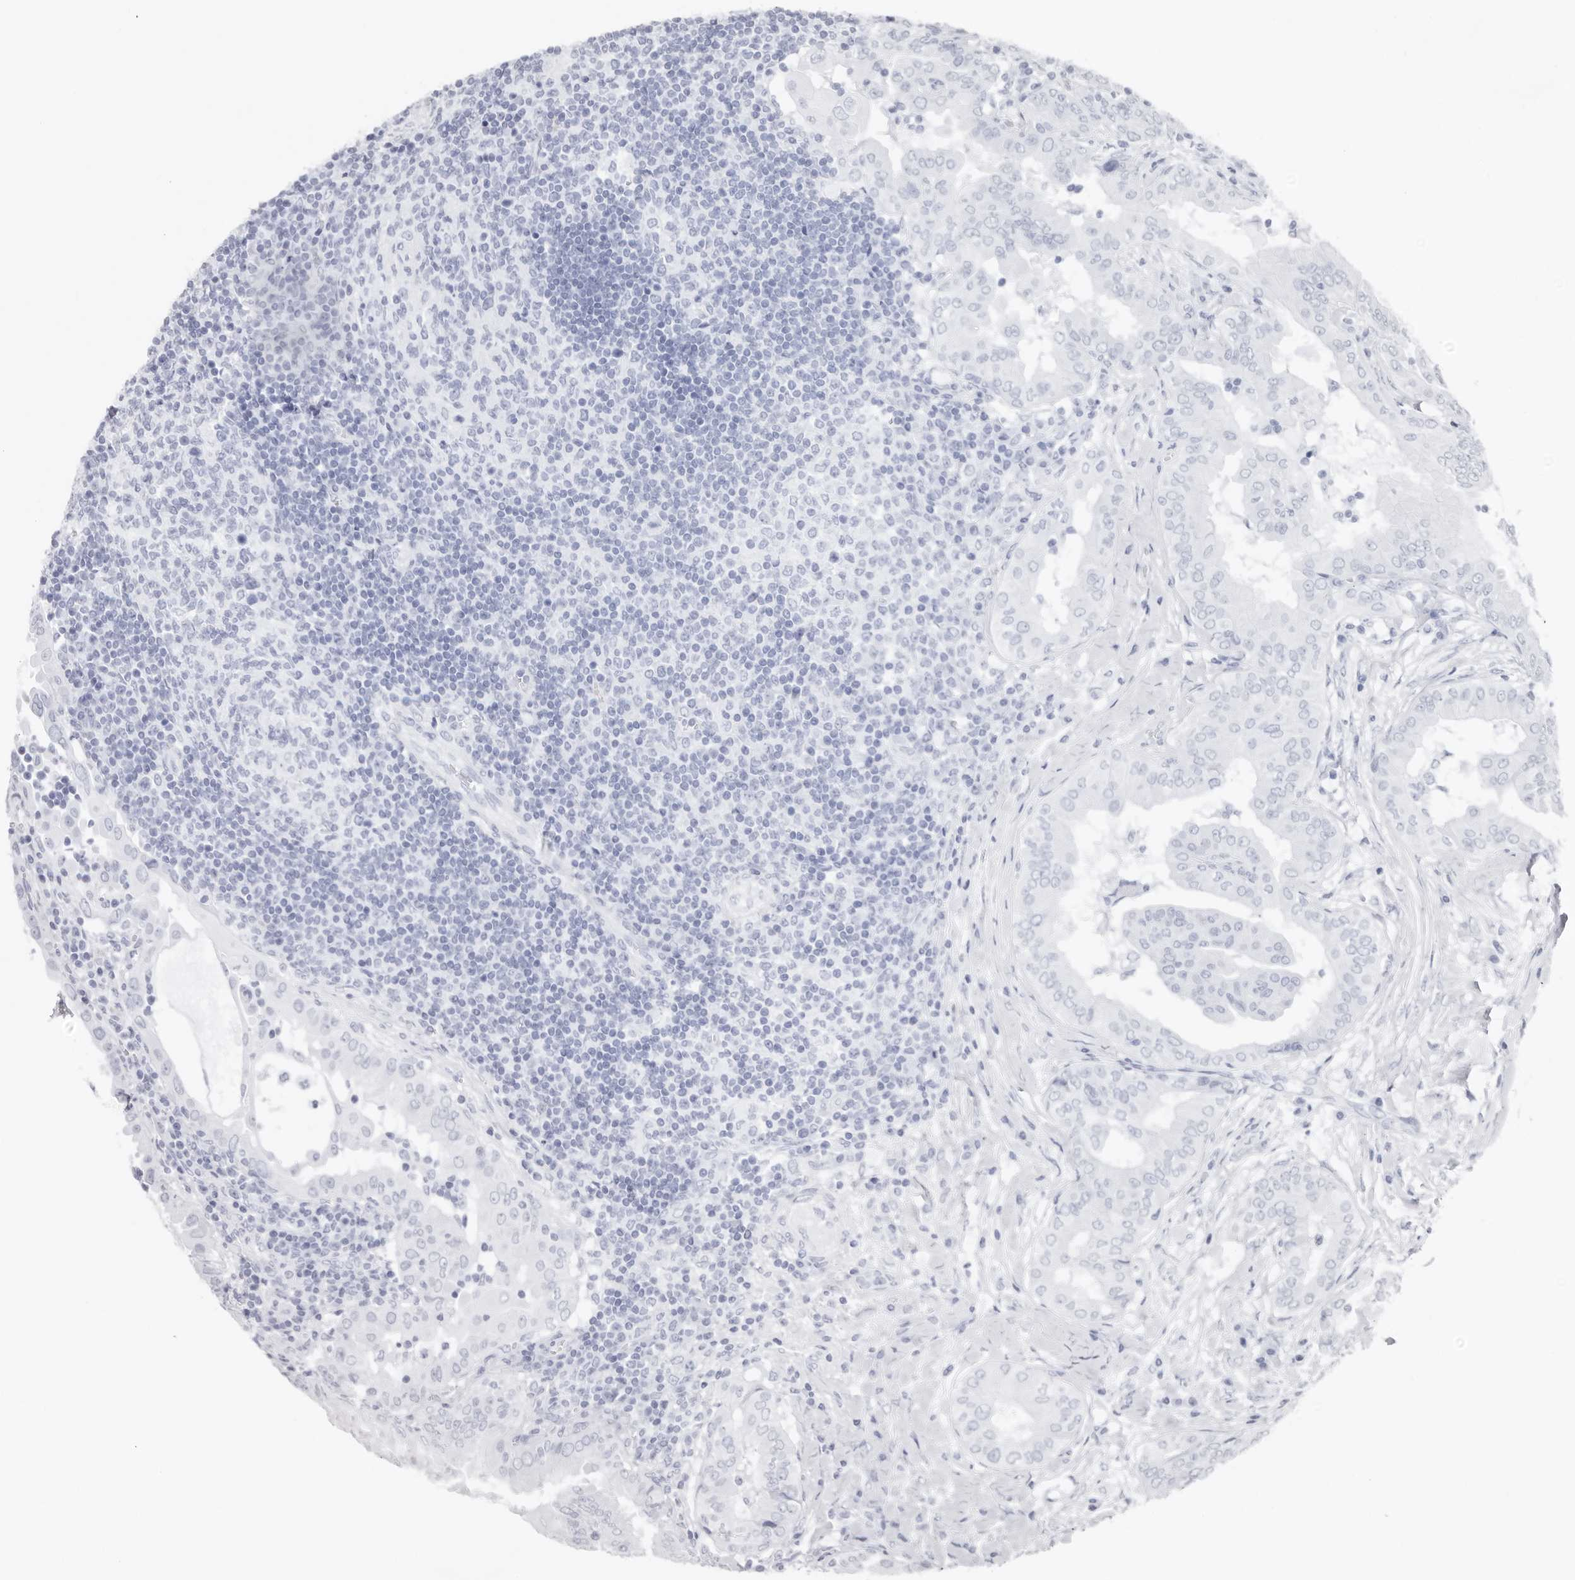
{"staining": {"intensity": "negative", "quantity": "none", "location": "none"}, "tissue": "thyroid cancer", "cell_type": "Tumor cells", "image_type": "cancer", "snomed": [{"axis": "morphology", "description": "Papillary adenocarcinoma, NOS"}, {"axis": "topography", "description": "Thyroid gland"}], "caption": "Tumor cells are negative for protein expression in human papillary adenocarcinoma (thyroid). (Immunohistochemistry, brightfield microscopy, high magnification).", "gene": "PKDCC", "patient": {"sex": "male", "age": 33}}